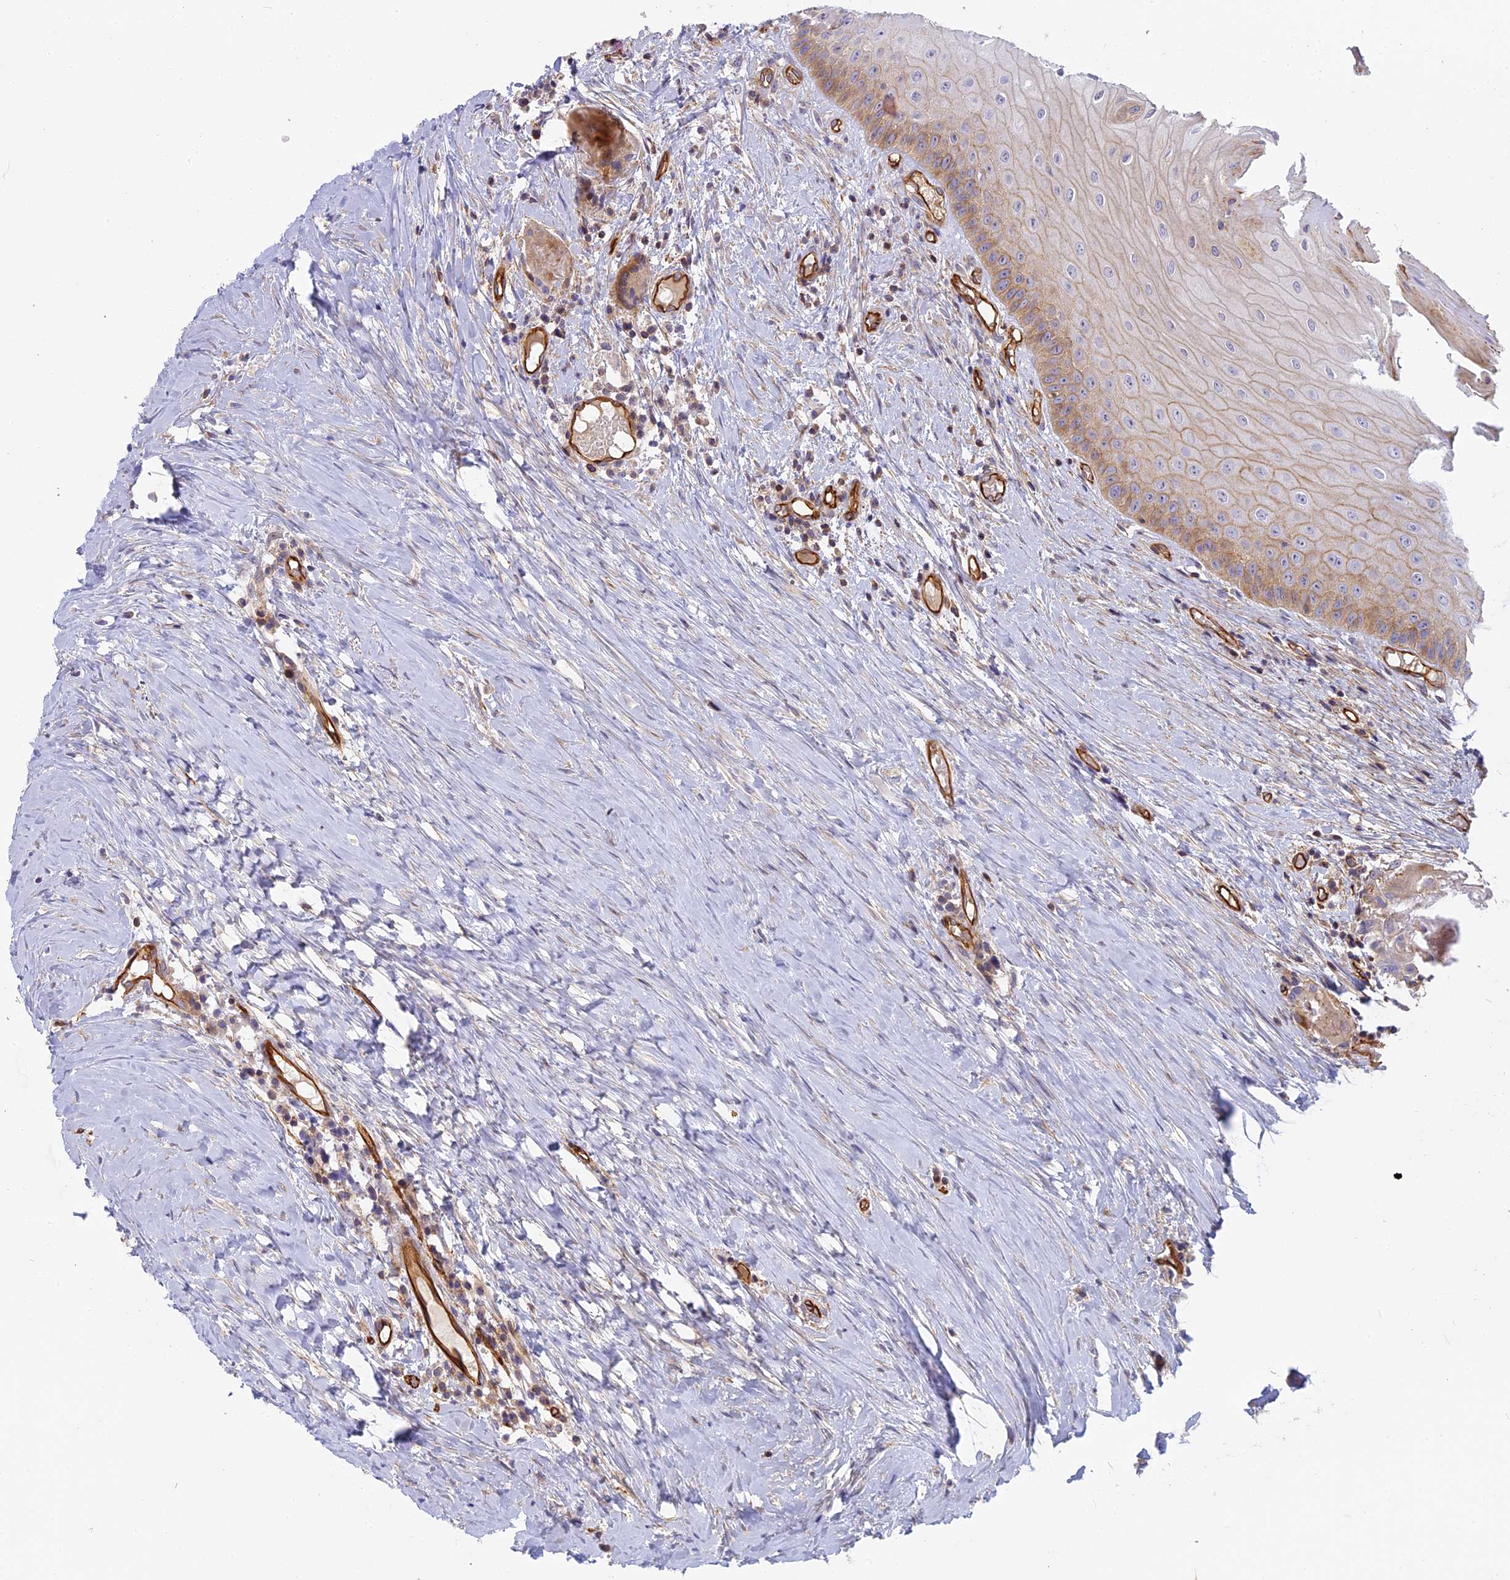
{"staining": {"intensity": "moderate", "quantity": "<25%", "location": "cytoplasmic/membranous"}, "tissue": "oral mucosa", "cell_type": "Squamous epithelial cells", "image_type": "normal", "snomed": [{"axis": "morphology", "description": "Normal tissue, NOS"}, {"axis": "topography", "description": "Skeletal muscle"}, {"axis": "topography", "description": "Oral tissue"}, {"axis": "topography", "description": "Peripheral nerve tissue"}], "caption": "Immunohistochemical staining of benign oral mucosa exhibits <25% levels of moderate cytoplasmic/membranous protein positivity in about <25% of squamous epithelial cells.", "gene": "CNBD2", "patient": {"sex": "female", "age": 84}}